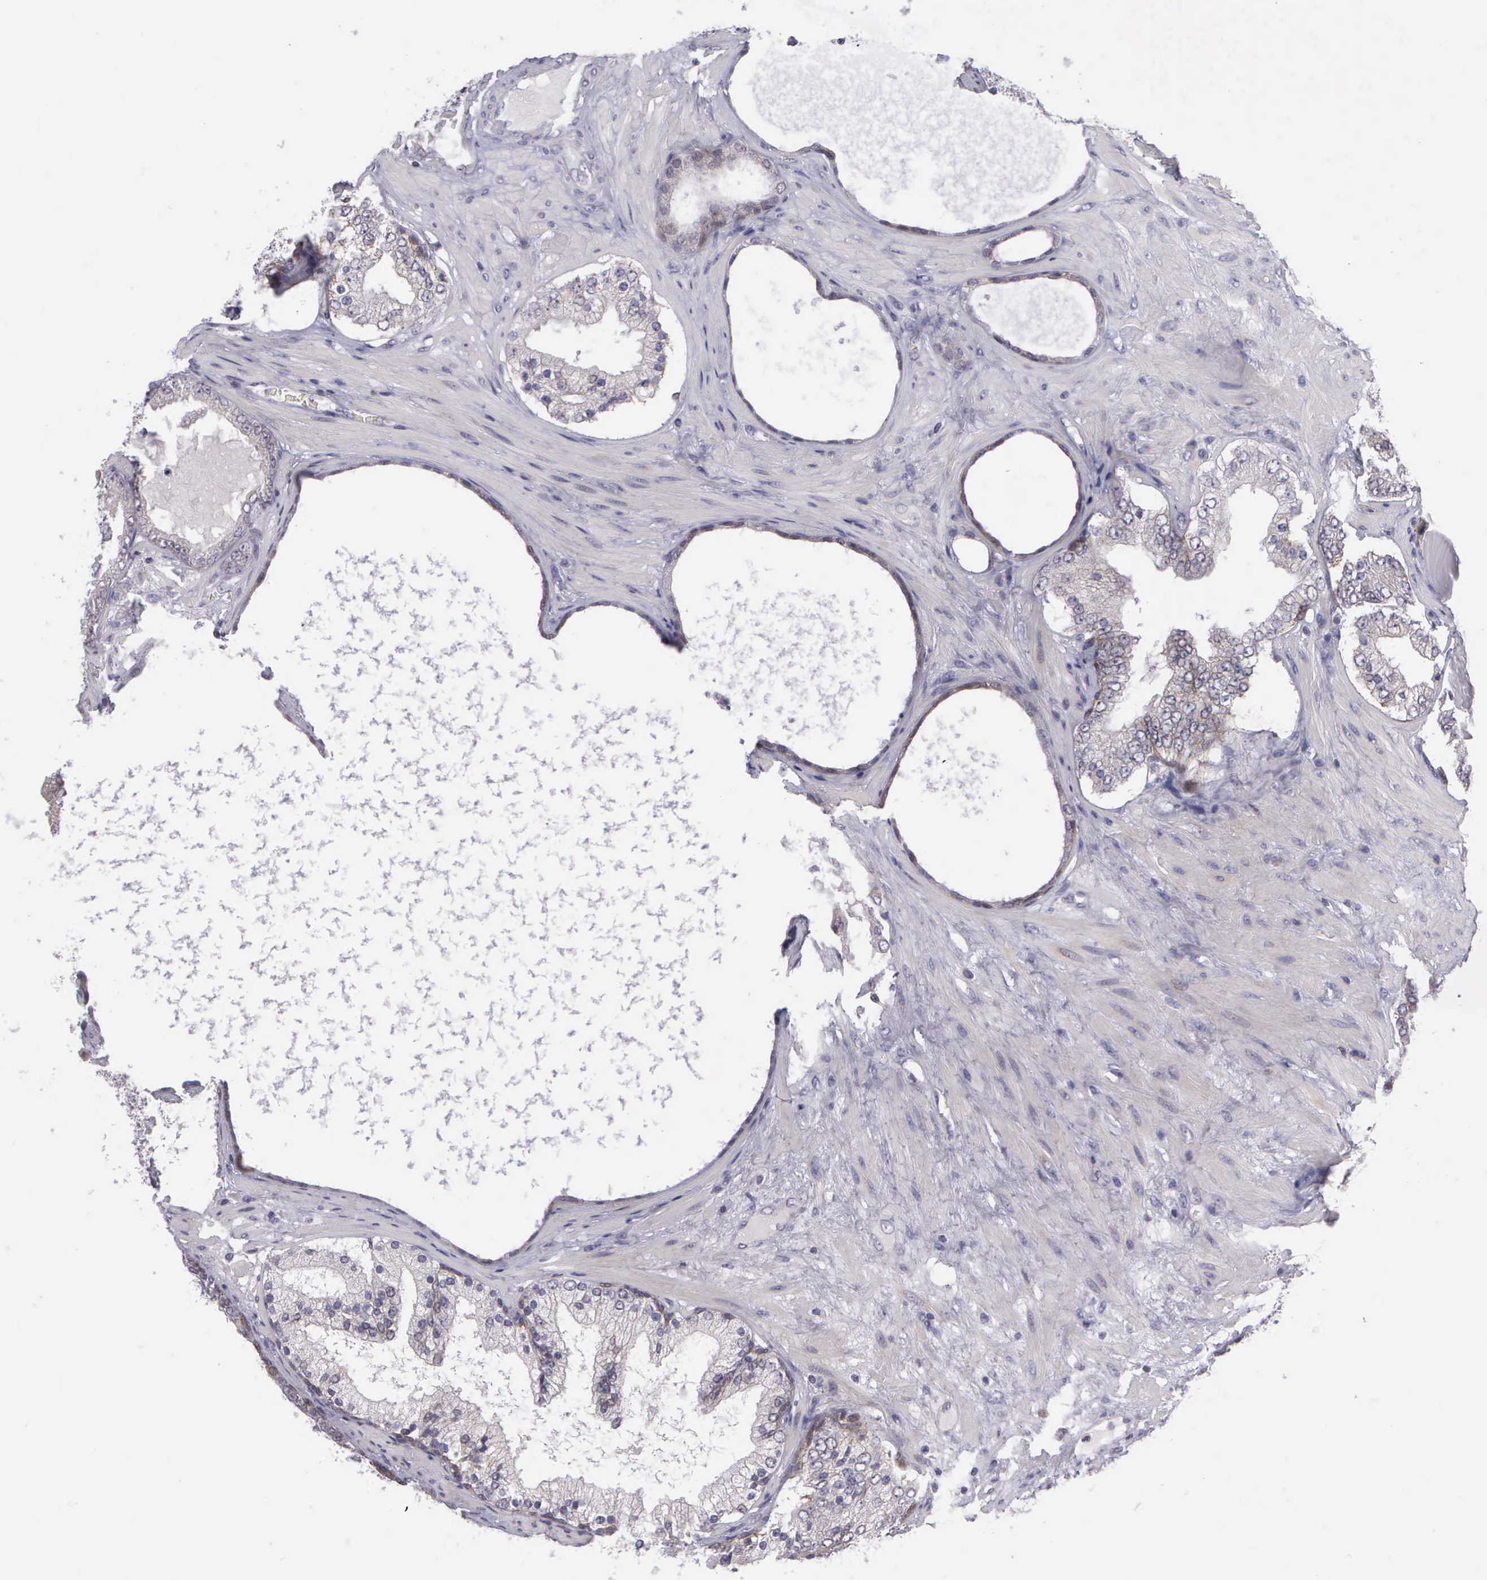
{"staining": {"intensity": "negative", "quantity": "none", "location": "none"}, "tissue": "prostate cancer", "cell_type": "Tumor cells", "image_type": "cancer", "snomed": [{"axis": "morphology", "description": "Adenocarcinoma, High grade"}, {"axis": "topography", "description": "Prostate"}], "caption": "Adenocarcinoma (high-grade) (prostate) was stained to show a protein in brown. There is no significant positivity in tumor cells. (DAB IHC, high magnification).", "gene": "MICAL3", "patient": {"sex": "male", "age": 68}}